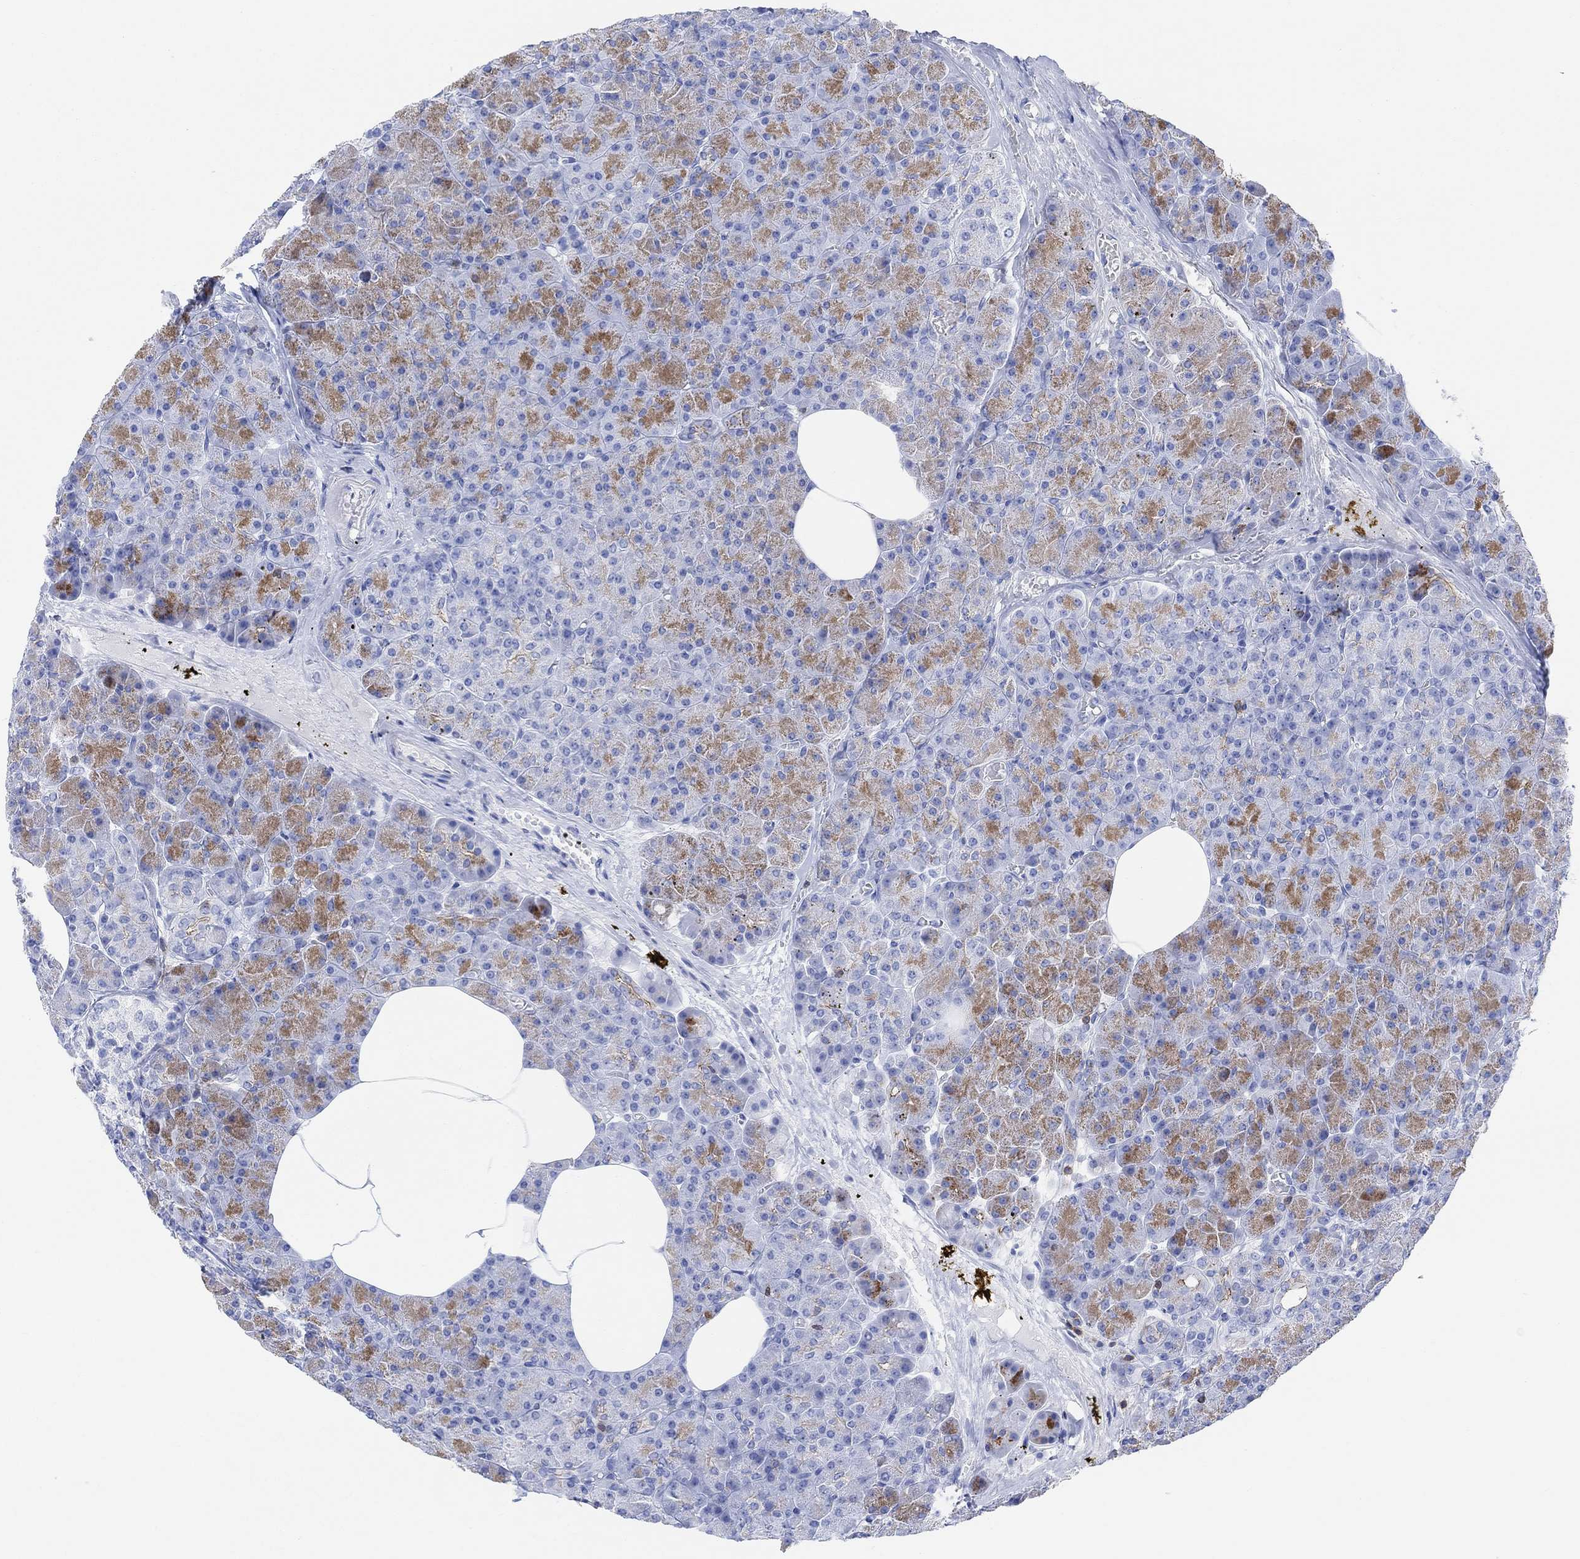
{"staining": {"intensity": "strong", "quantity": "<25%", "location": "cytoplasmic/membranous"}, "tissue": "pancreas", "cell_type": "Exocrine glandular cells", "image_type": "normal", "snomed": [{"axis": "morphology", "description": "Normal tissue, NOS"}, {"axis": "topography", "description": "Pancreas"}], "caption": "Immunohistochemical staining of unremarkable pancreas shows <25% levels of strong cytoplasmic/membranous protein expression in about <25% of exocrine glandular cells.", "gene": "GPR65", "patient": {"sex": "female", "age": 45}}